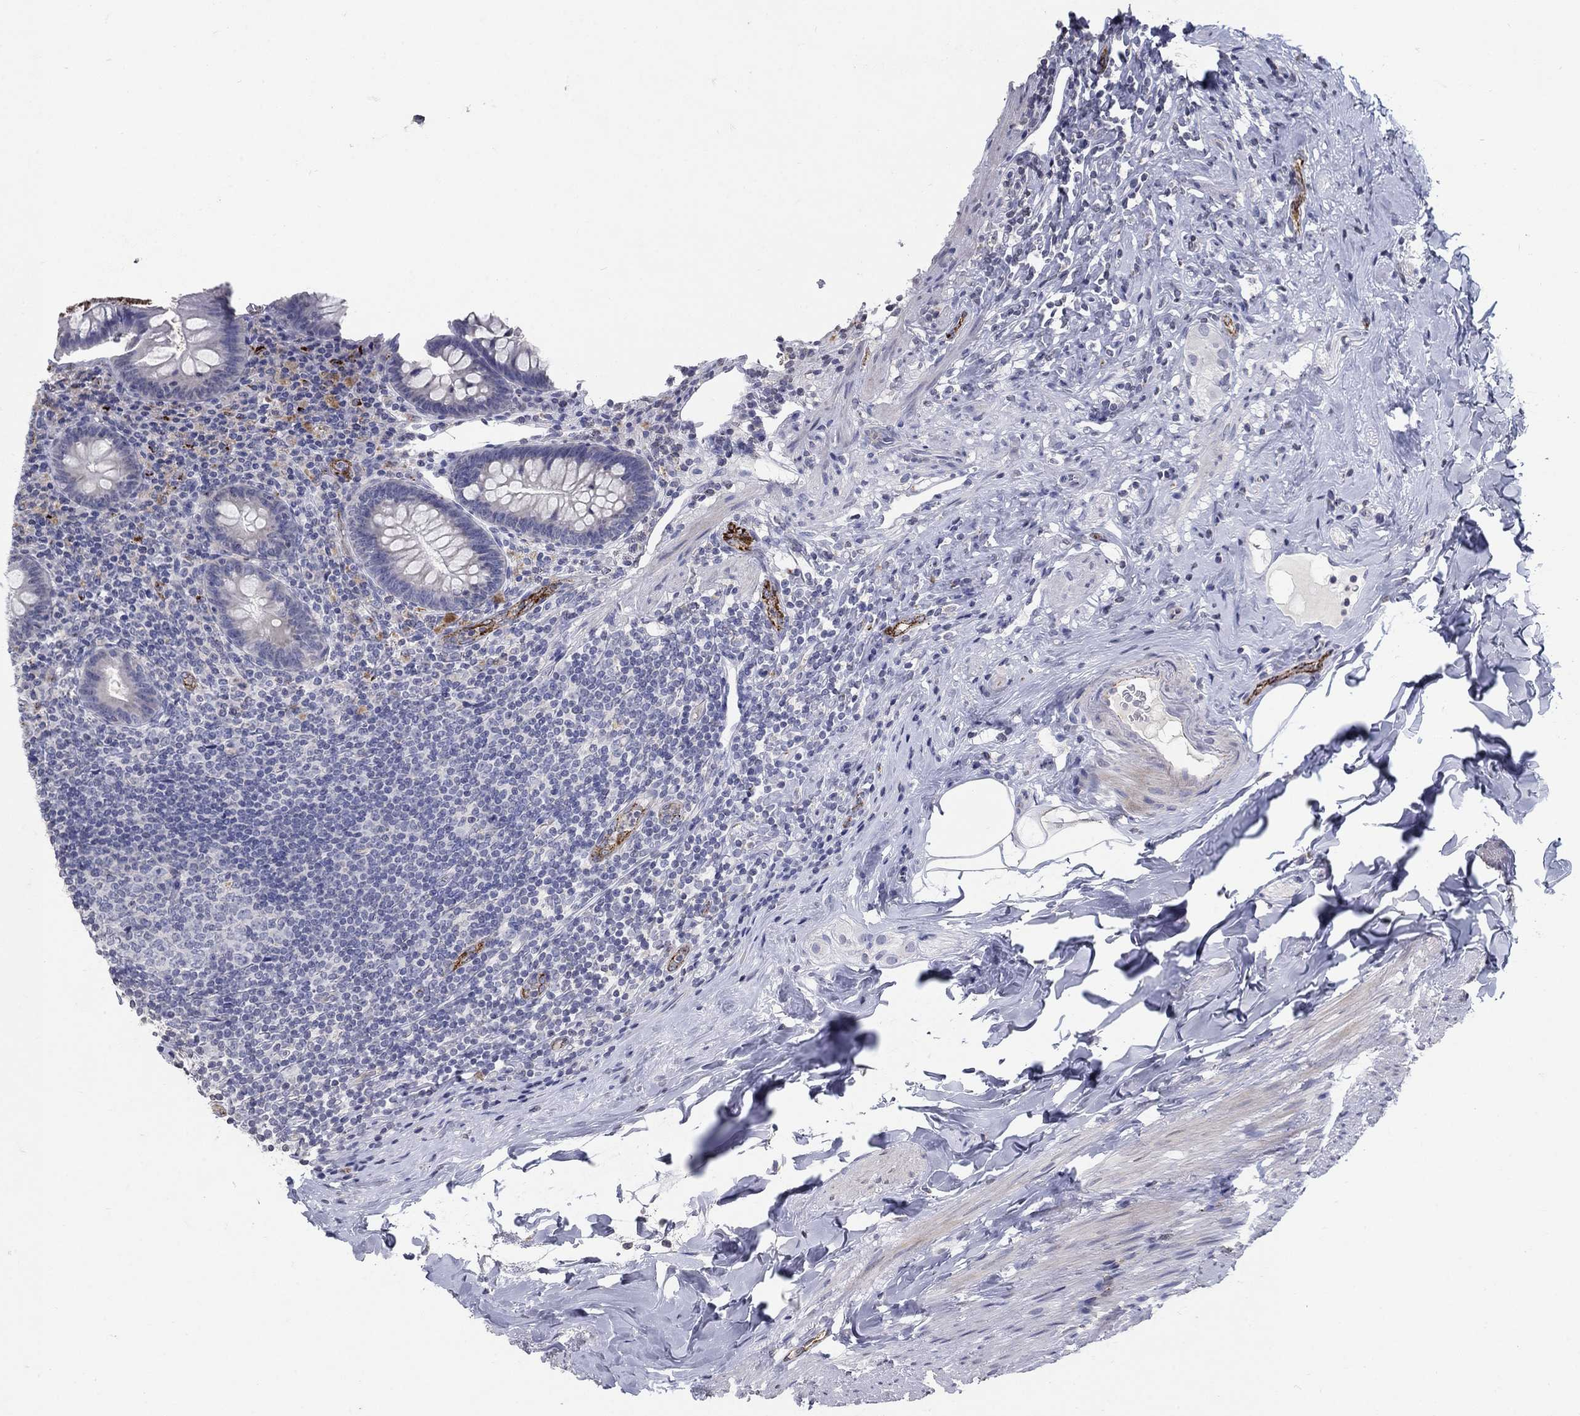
{"staining": {"intensity": "negative", "quantity": "none", "location": "none"}, "tissue": "appendix", "cell_type": "Glandular cells", "image_type": "normal", "snomed": [{"axis": "morphology", "description": "Normal tissue, NOS"}, {"axis": "topography", "description": "Appendix"}], "caption": "DAB immunohistochemical staining of unremarkable human appendix displays no significant staining in glandular cells.", "gene": "TINAG", "patient": {"sex": "male", "age": 47}}